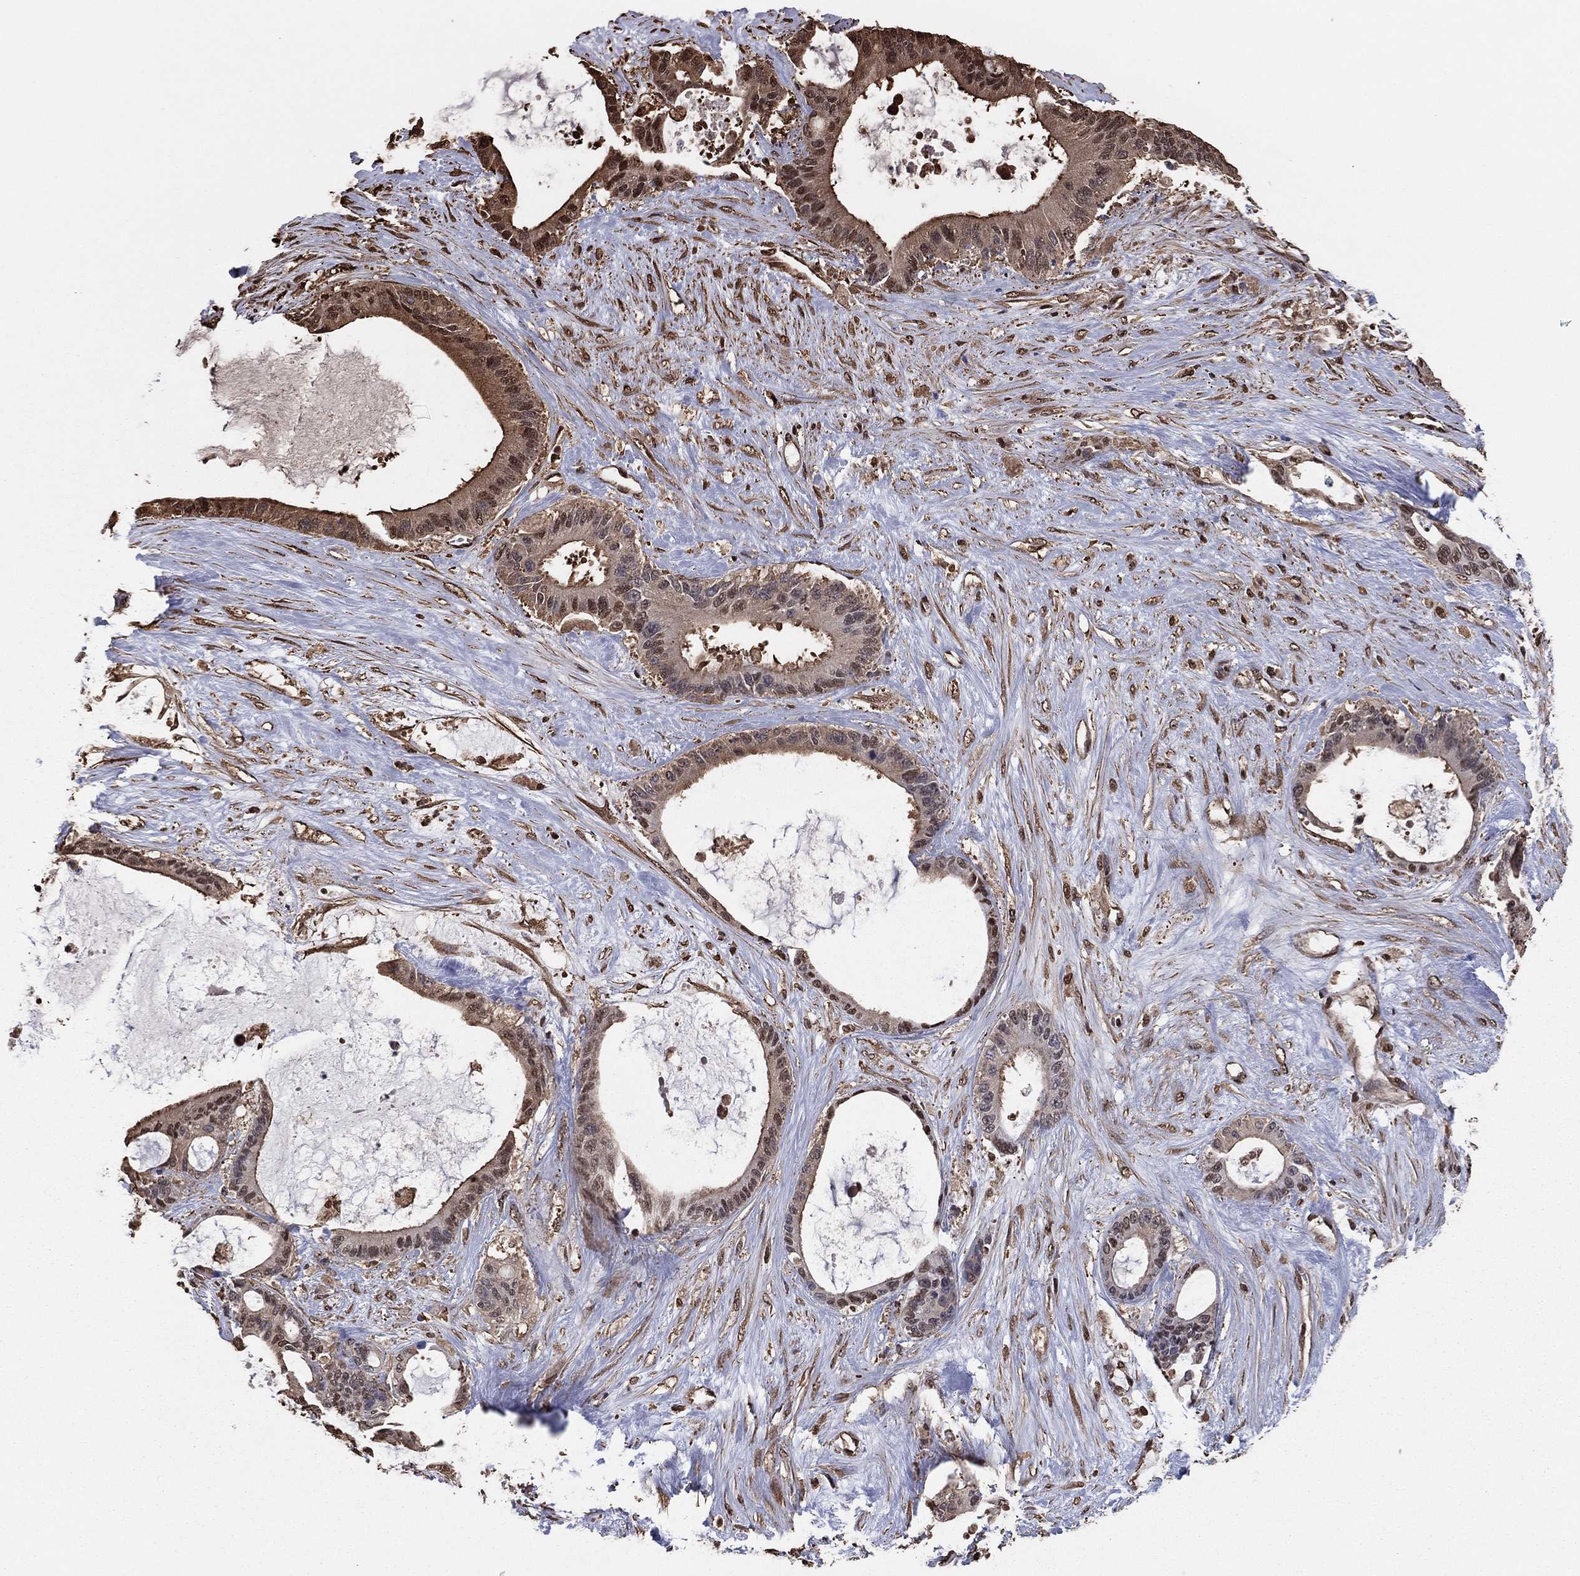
{"staining": {"intensity": "moderate", "quantity": "25%-75%", "location": "cytoplasmic/membranous,nuclear"}, "tissue": "liver cancer", "cell_type": "Tumor cells", "image_type": "cancer", "snomed": [{"axis": "morphology", "description": "Normal tissue, NOS"}, {"axis": "morphology", "description": "Cholangiocarcinoma"}, {"axis": "topography", "description": "Liver"}, {"axis": "topography", "description": "Peripheral nerve tissue"}], "caption": "A high-resolution histopathology image shows IHC staining of liver cholangiocarcinoma, which shows moderate cytoplasmic/membranous and nuclear expression in about 25%-75% of tumor cells.", "gene": "GAPDH", "patient": {"sex": "female", "age": 73}}